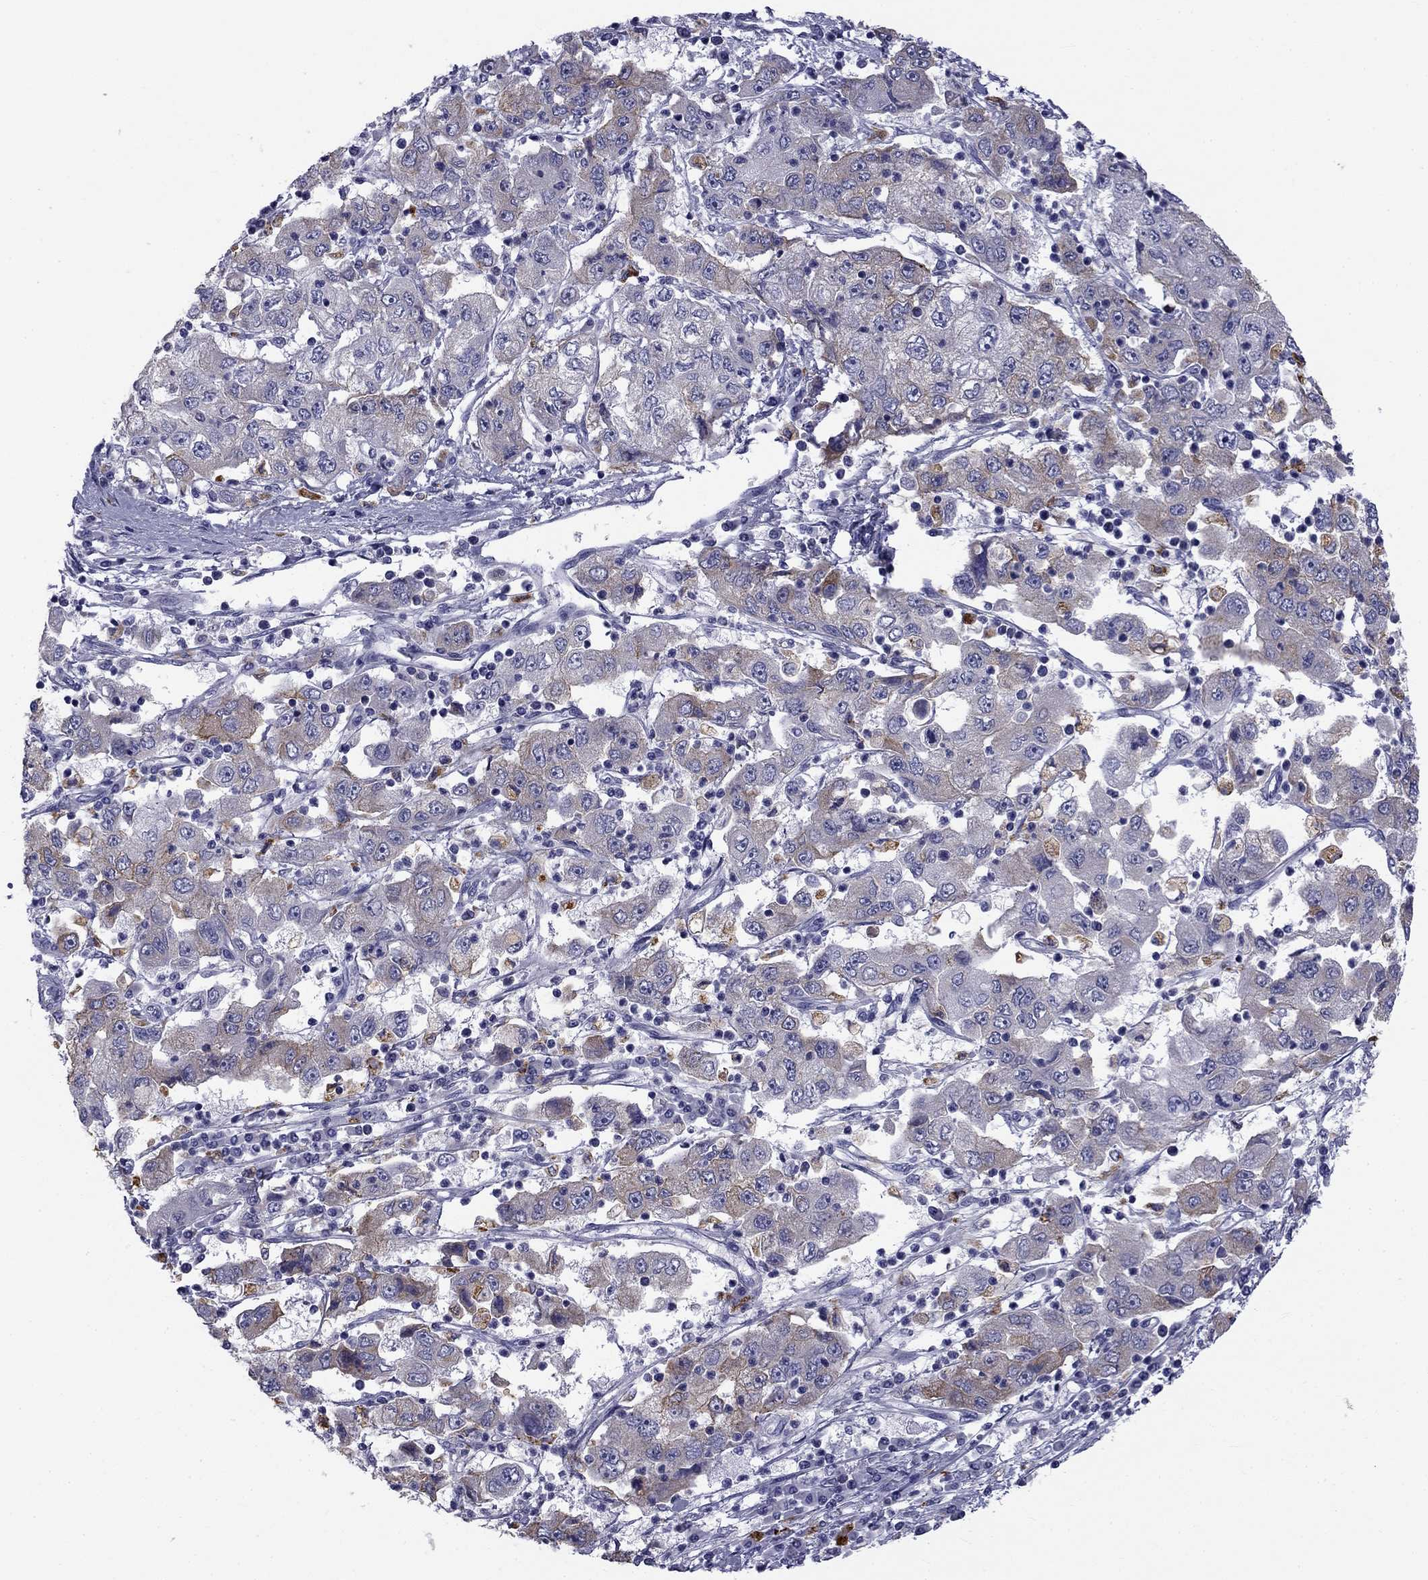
{"staining": {"intensity": "weak", "quantity": "<25%", "location": "cytoplasmic/membranous"}, "tissue": "cervical cancer", "cell_type": "Tumor cells", "image_type": "cancer", "snomed": [{"axis": "morphology", "description": "Squamous cell carcinoma, NOS"}, {"axis": "topography", "description": "Cervix"}], "caption": "Tumor cells are negative for protein expression in human cervical squamous cell carcinoma.", "gene": "CLPSL2", "patient": {"sex": "female", "age": 36}}